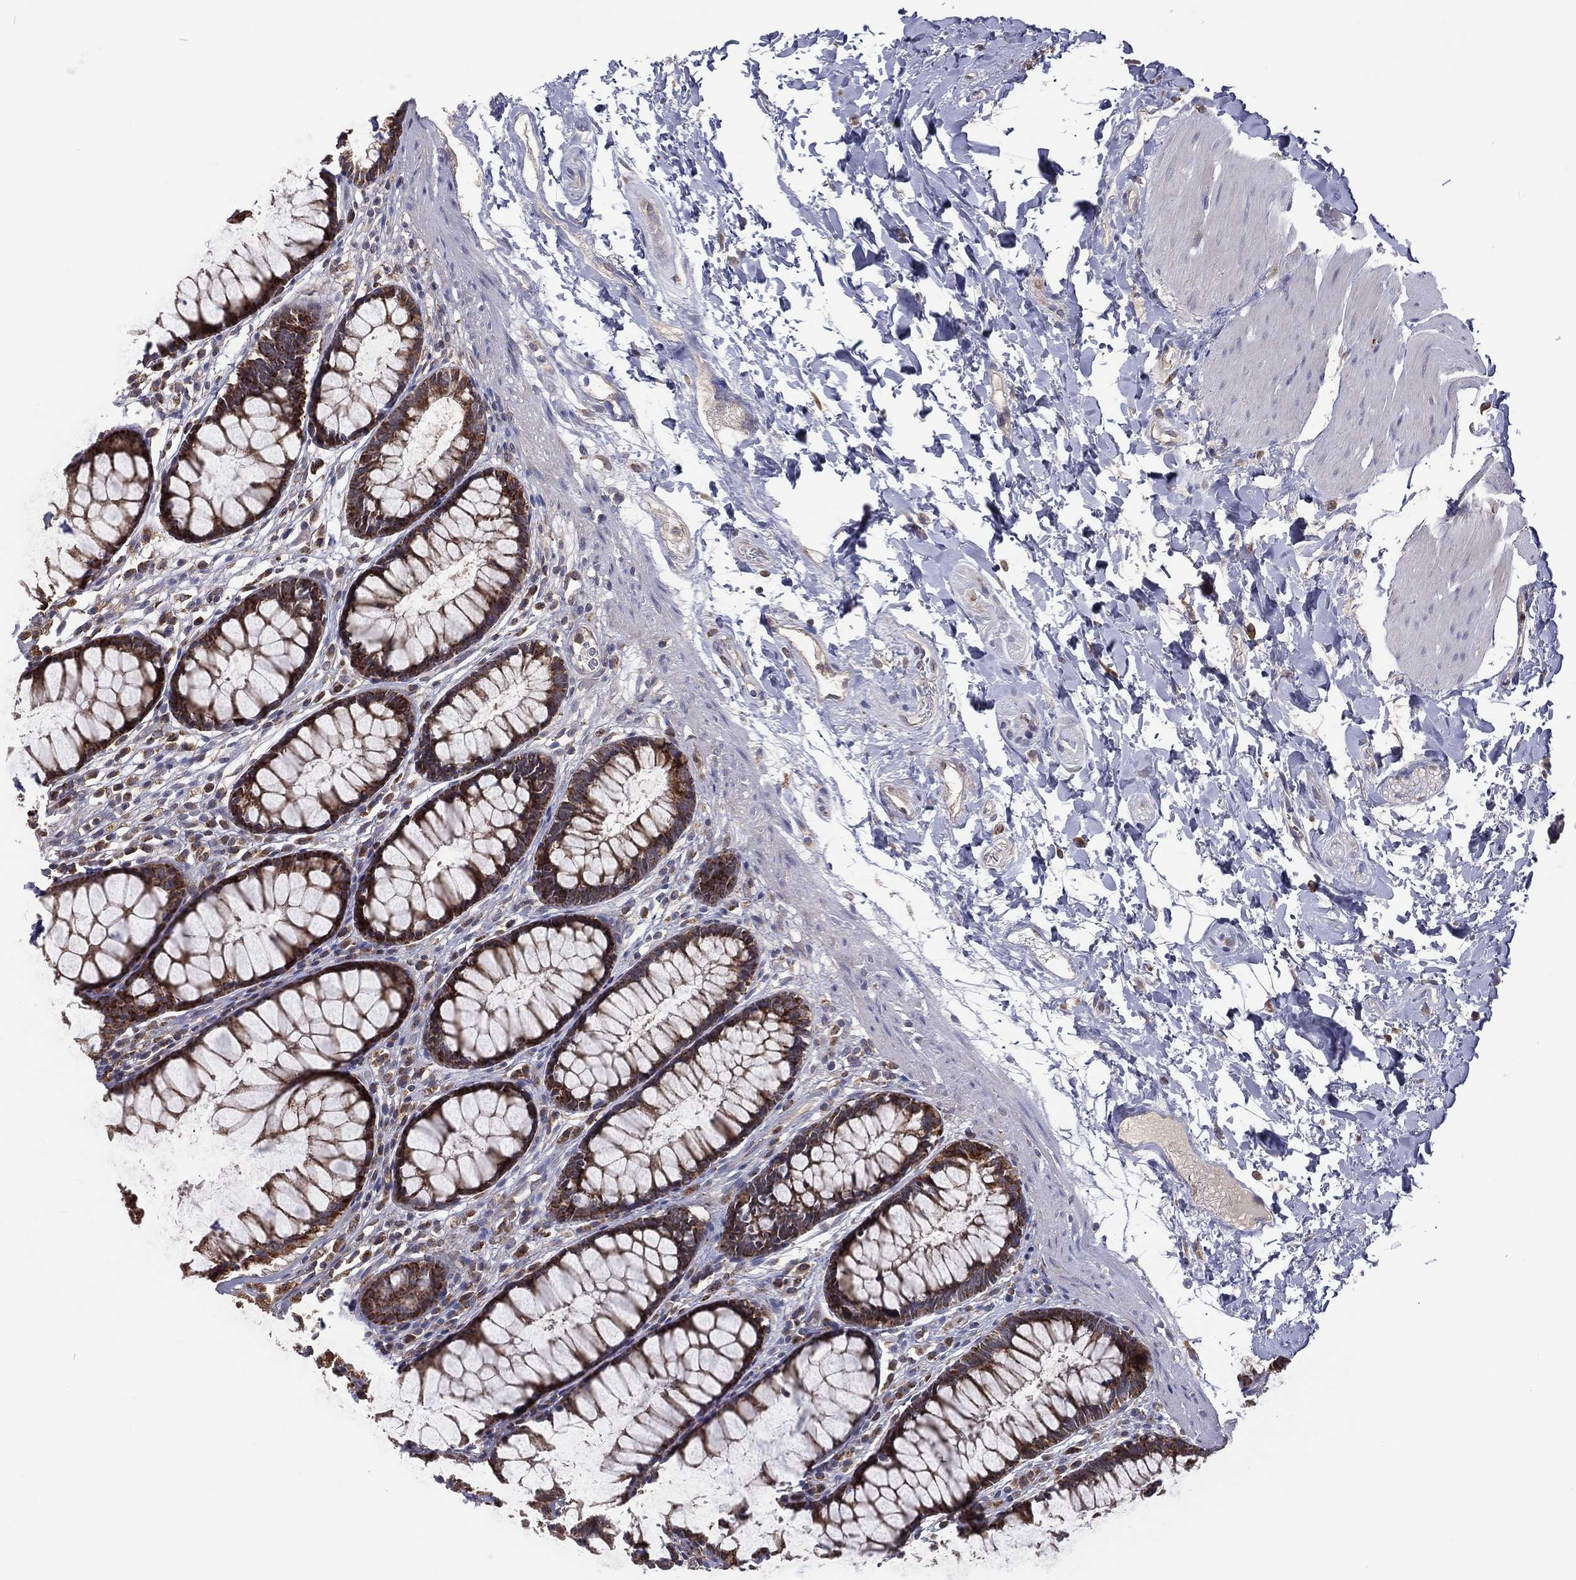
{"staining": {"intensity": "strong", "quantity": ">75%", "location": "cytoplasmic/membranous"}, "tissue": "rectum", "cell_type": "Glandular cells", "image_type": "normal", "snomed": [{"axis": "morphology", "description": "Normal tissue, NOS"}, {"axis": "topography", "description": "Rectum"}], "caption": "A brown stain highlights strong cytoplasmic/membranous staining of a protein in glandular cells of normal rectum.", "gene": "STARD3", "patient": {"sex": "male", "age": 72}}